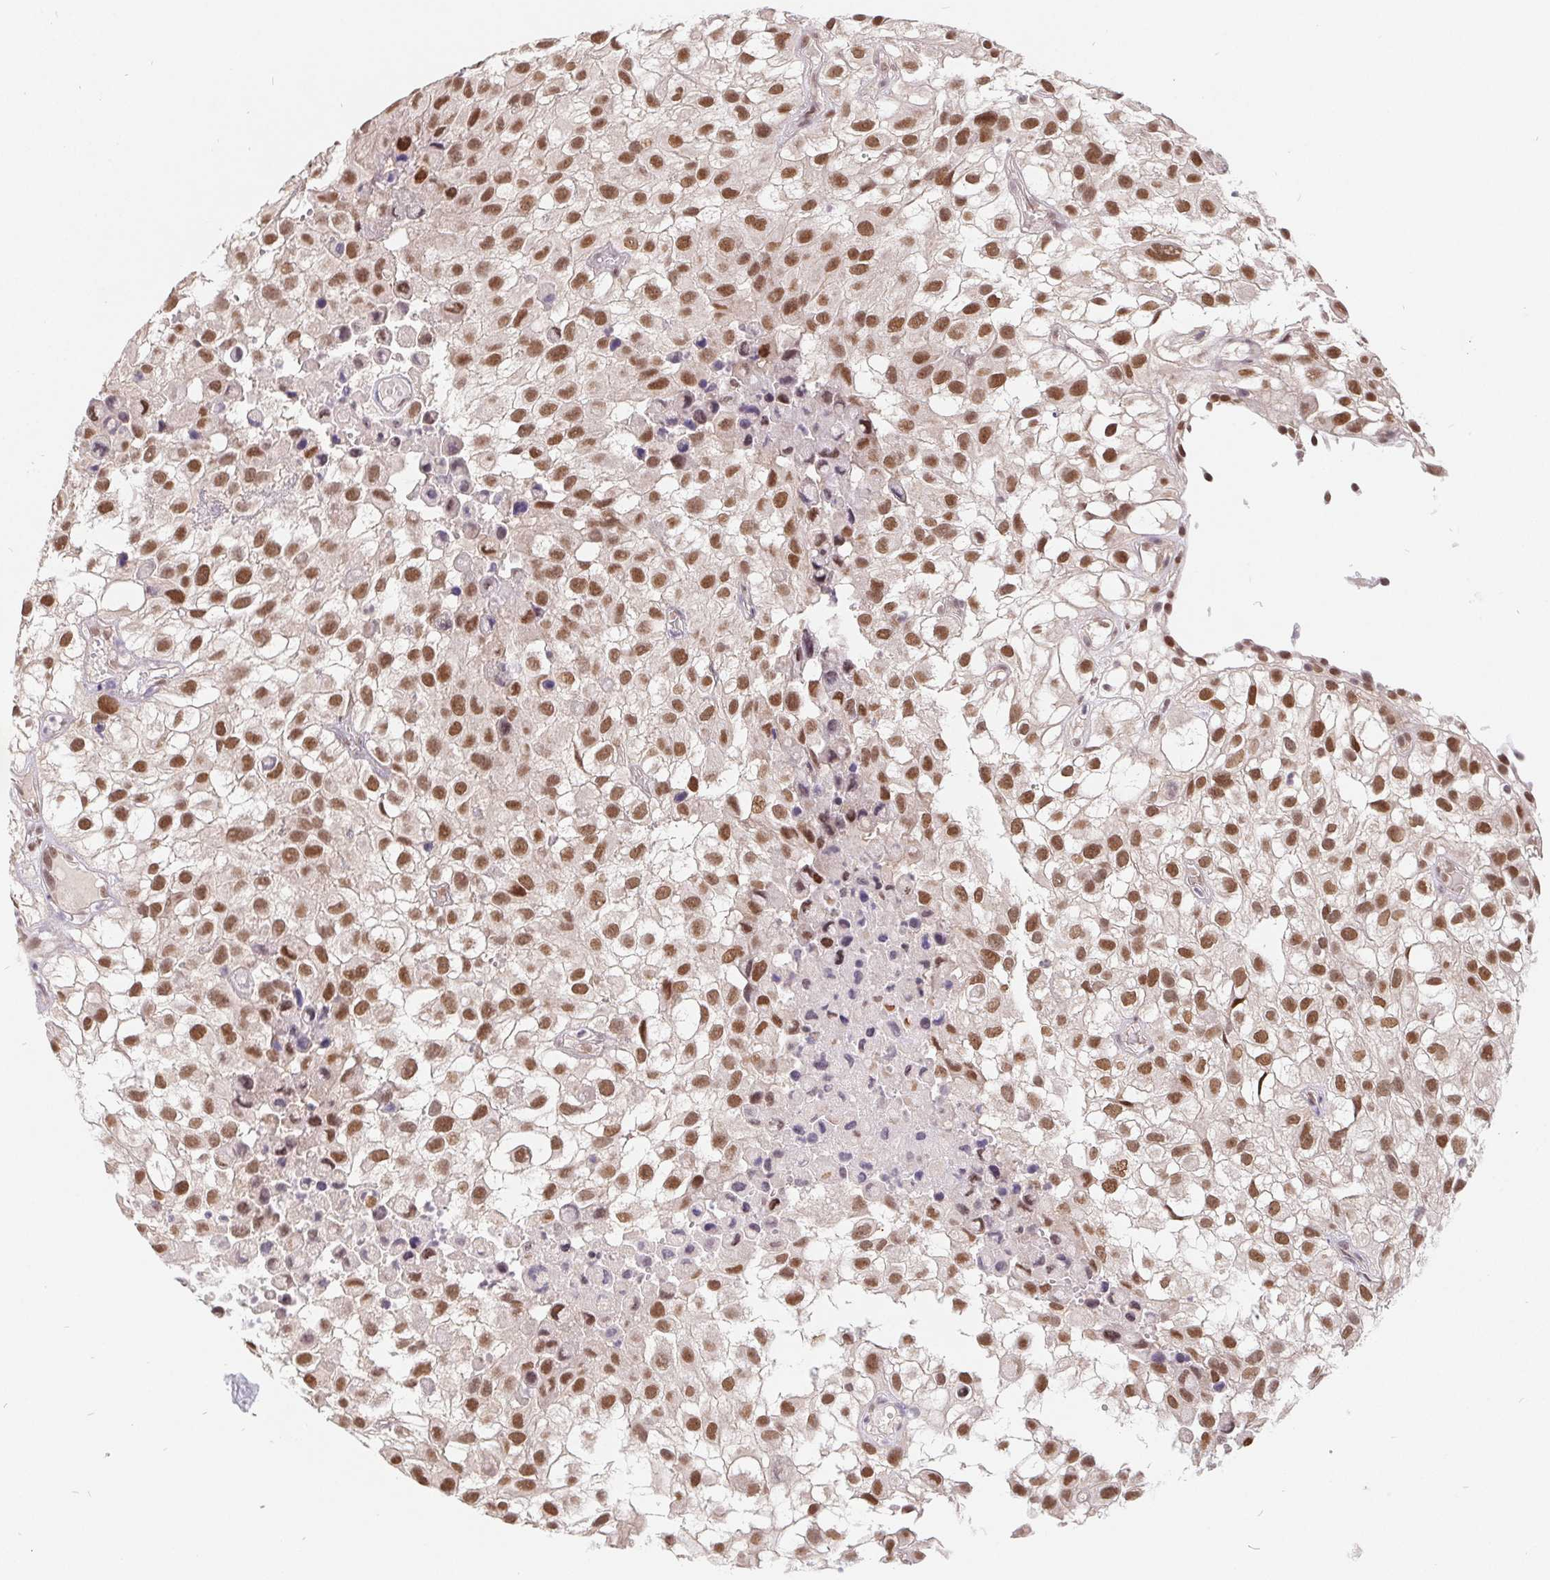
{"staining": {"intensity": "moderate", "quantity": ">75%", "location": "nuclear"}, "tissue": "urothelial cancer", "cell_type": "Tumor cells", "image_type": "cancer", "snomed": [{"axis": "morphology", "description": "Urothelial carcinoma, High grade"}, {"axis": "topography", "description": "Urinary bladder"}], "caption": "Immunohistochemical staining of high-grade urothelial carcinoma demonstrates medium levels of moderate nuclear protein positivity in about >75% of tumor cells.", "gene": "POU2F1", "patient": {"sex": "male", "age": 56}}